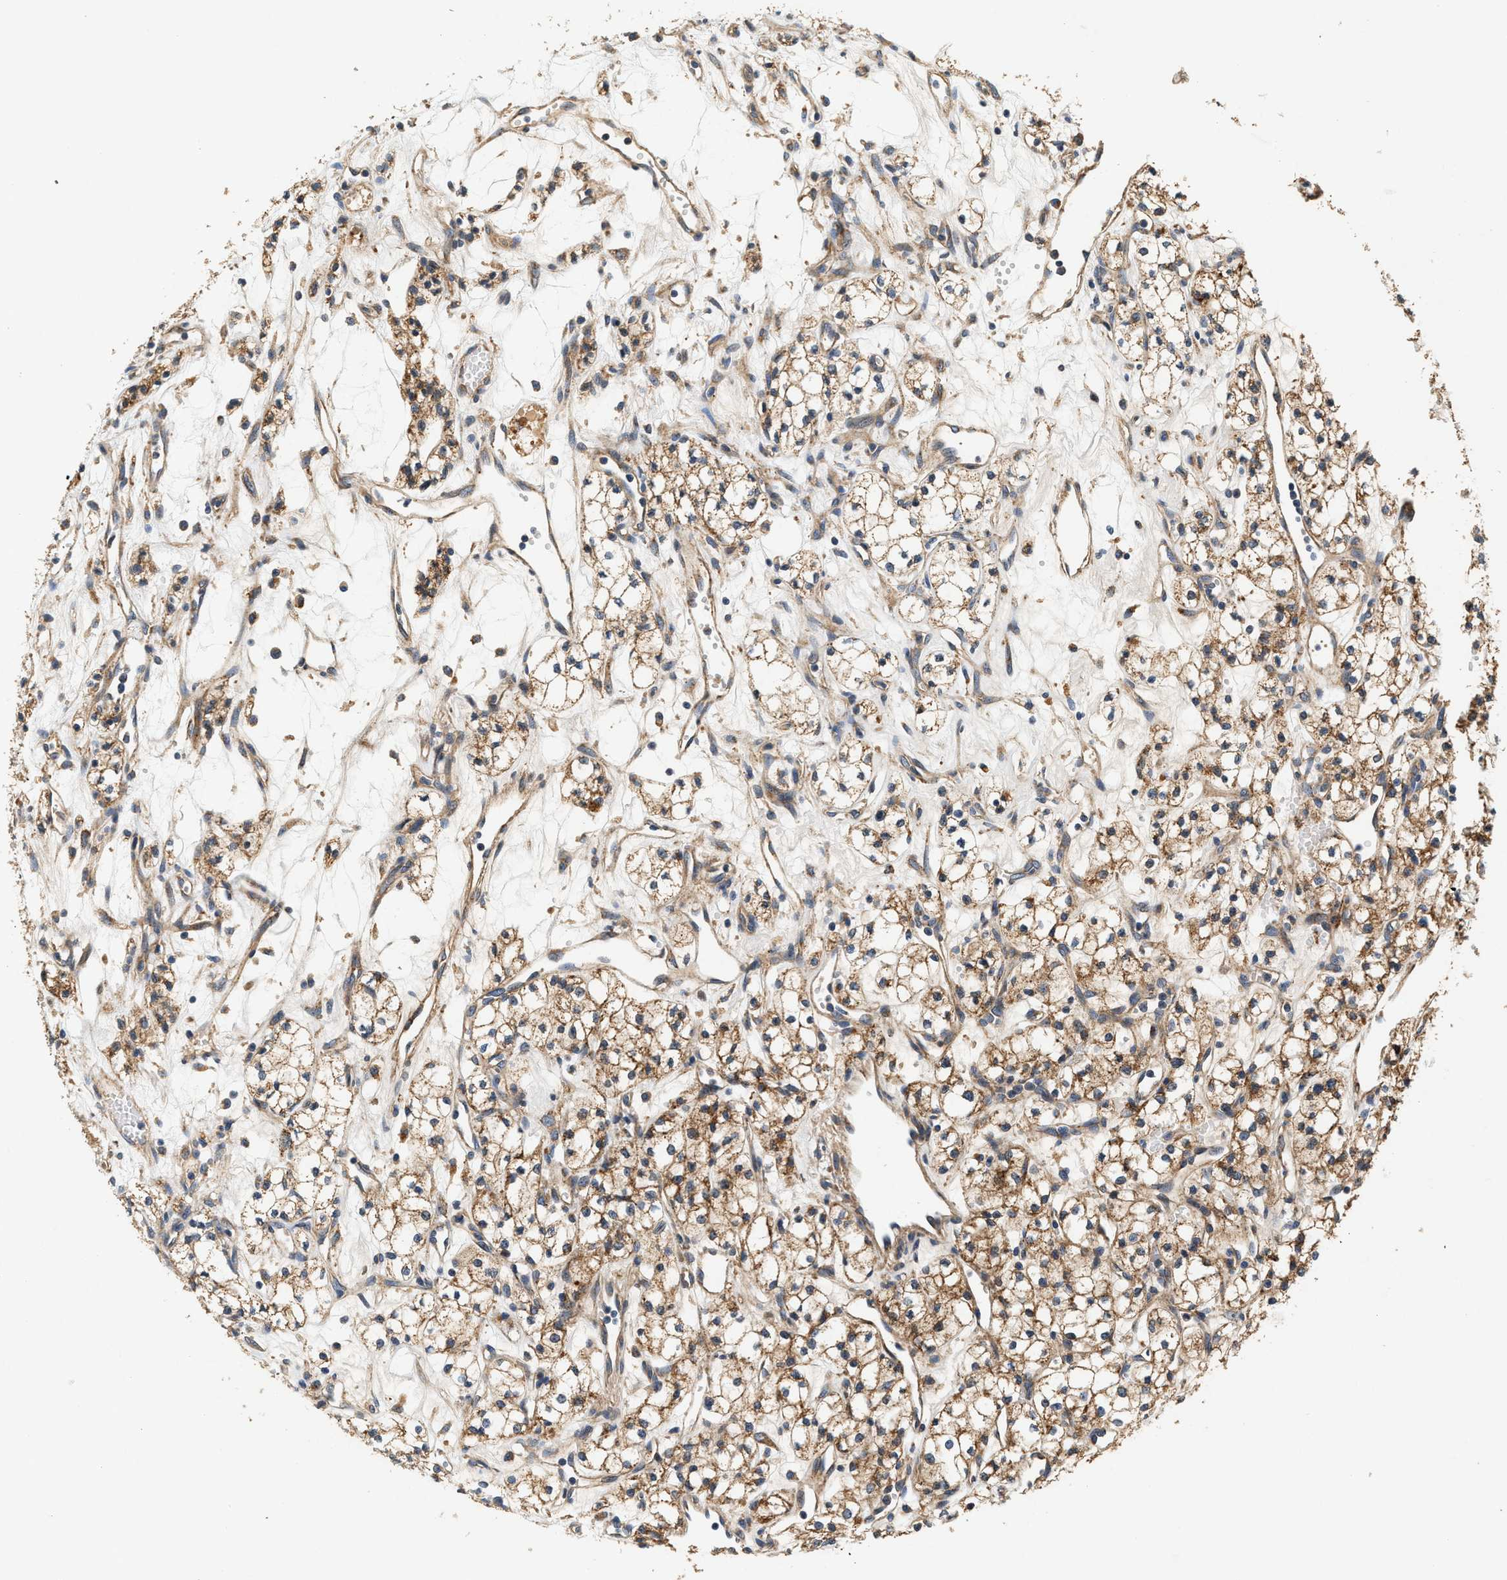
{"staining": {"intensity": "moderate", "quantity": ">75%", "location": "cytoplasmic/membranous"}, "tissue": "renal cancer", "cell_type": "Tumor cells", "image_type": "cancer", "snomed": [{"axis": "morphology", "description": "Adenocarcinoma, NOS"}, {"axis": "topography", "description": "Kidney"}], "caption": "An immunohistochemistry image of tumor tissue is shown. Protein staining in brown labels moderate cytoplasmic/membranous positivity in renal cancer (adenocarcinoma) within tumor cells.", "gene": "DUSP10", "patient": {"sex": "male", "age": 59}}